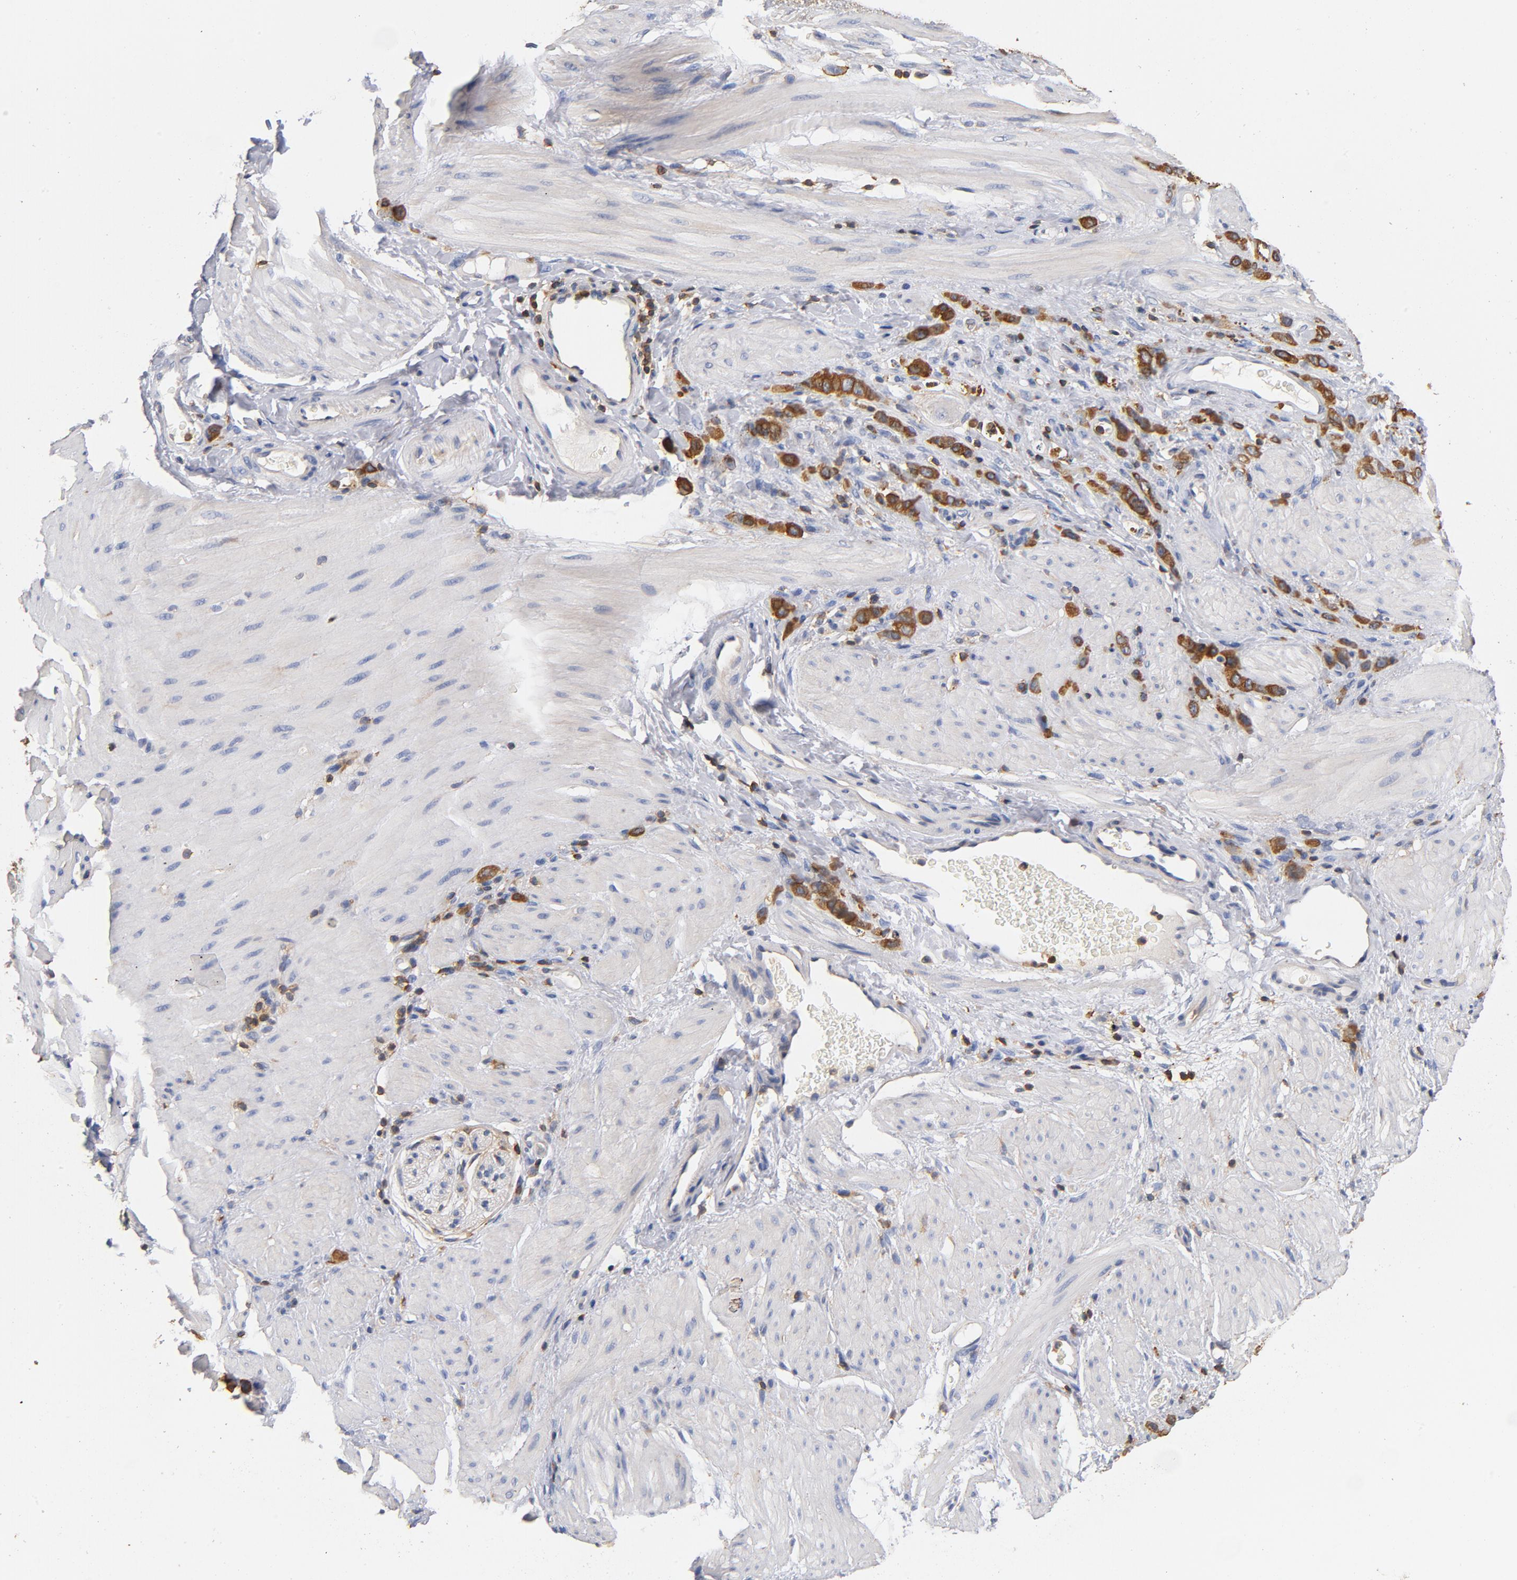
{"staining": {"intensity": "moderate", "quantity": ">75%", "location": "cytoplasmic/membranous"}, "tissue": "stomach cancer", "cell_type": "Tumor cells", "image_type": "cancer", "snomed": [{"axis": "morphology", "description": "Normal tissue, NOS"}, {"axis": "morphology", "description": "Adenocarcinoma, NOS"}, {"axis": "topography", "description": "Stomach"}], "caption": "Immunohistochemistry of human stomach cancer (adenocarcinoma) exhibits medium levels of moderate cytoplasmic/membranous staining in about >75% of tumor cells. (Brightfield microscopy of DAB IHC at high magnification).", "gene": "EZR", "patient": {"sex": "male", "age": 82}}